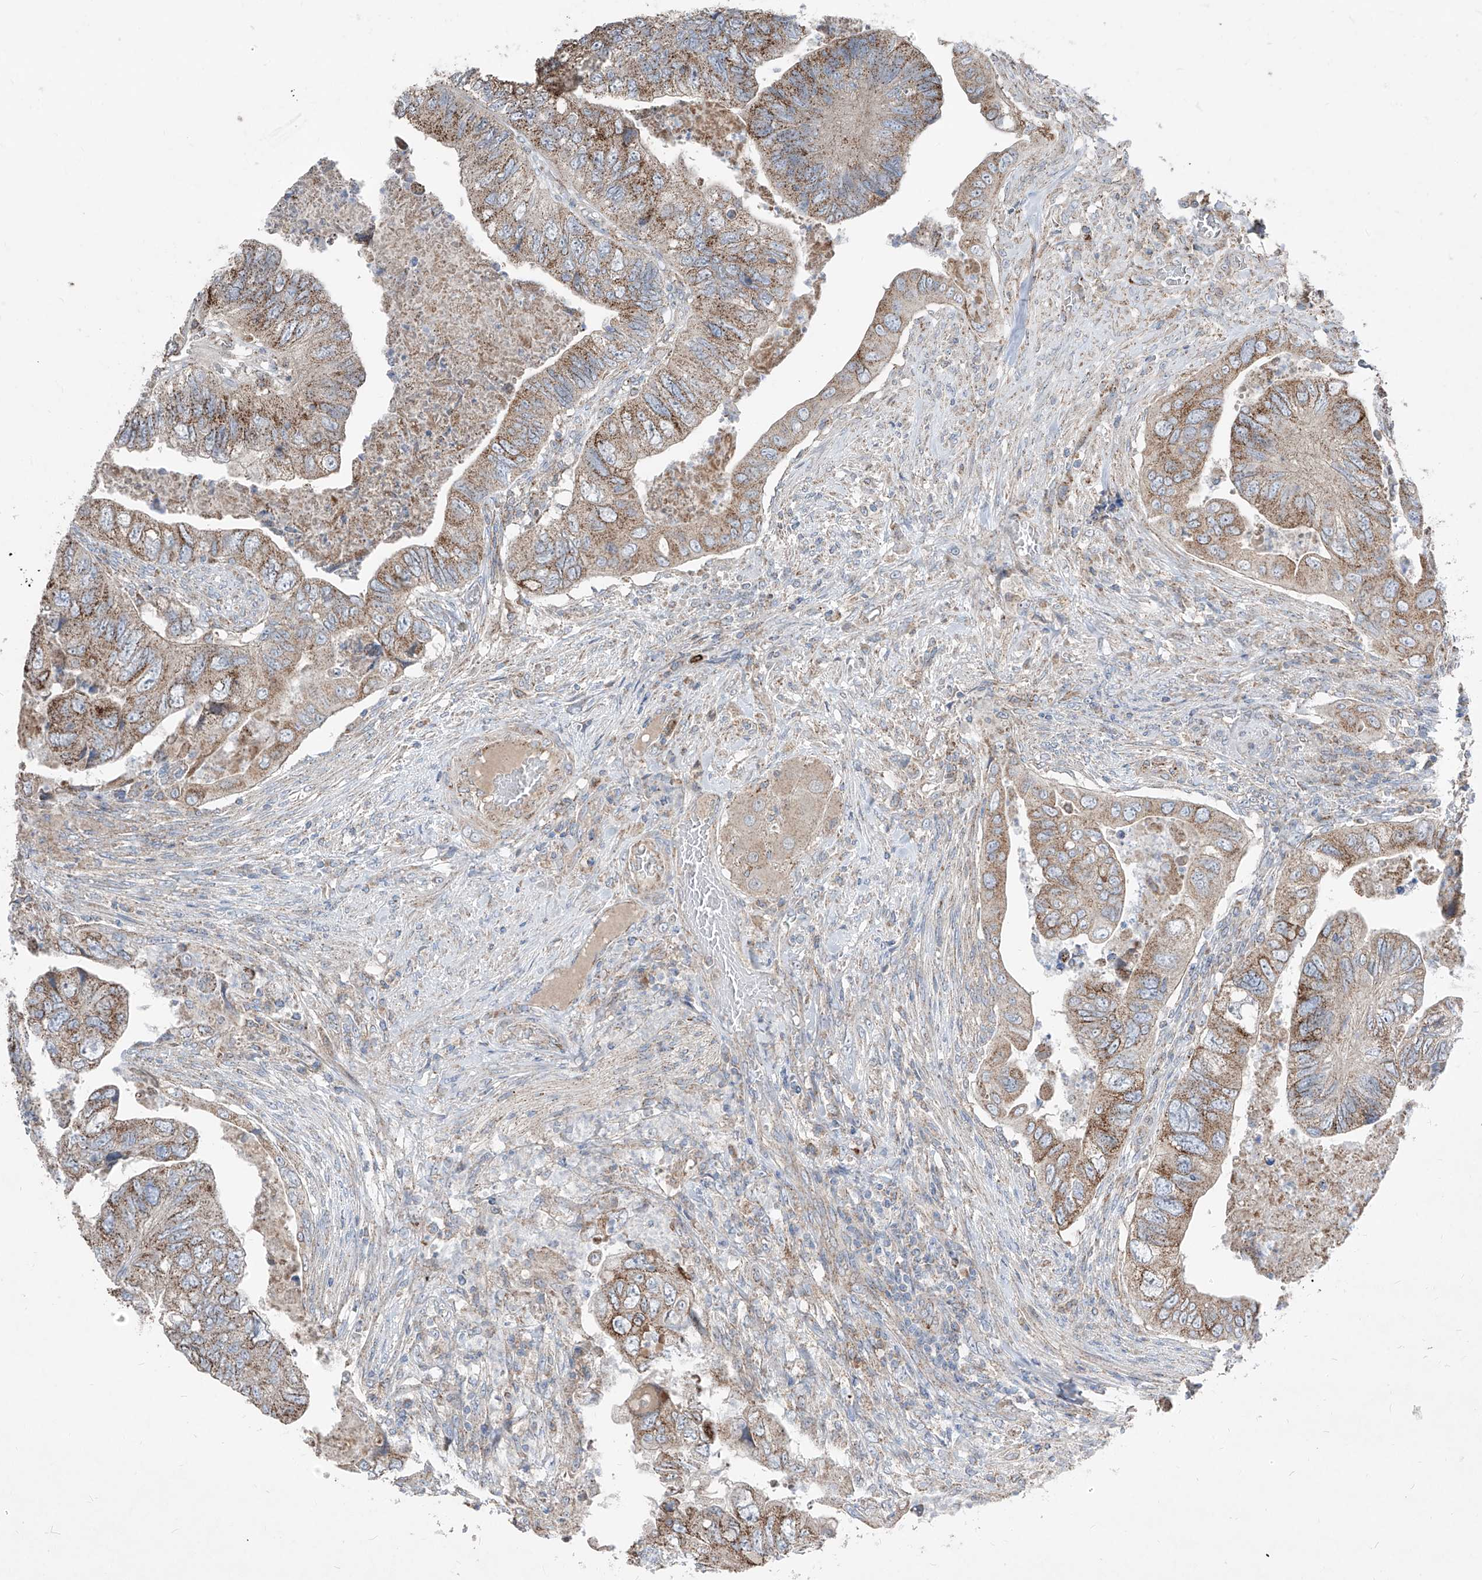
{"staining": {"intensity": "moderate", "quantity": ">75%", "location": "cytoplasmic/membranous"}, "tissue": "colorectal cancer", "cell_type": "Tumor cells", "image_type": "cancer", "snomed": [{"axis": "morphology", "description": "Adenocarcinoma, NOS"}, {"axis": "topography", "description": "Rectum"}], "caption": "IHC of human colorectal adenocarcinoma shows medium levels of moderate cytoplasmic/membranous staining in about >75% of tumor cells.", "gene": "ABCD3", "patient": {"sex": "male", "age": 63}}